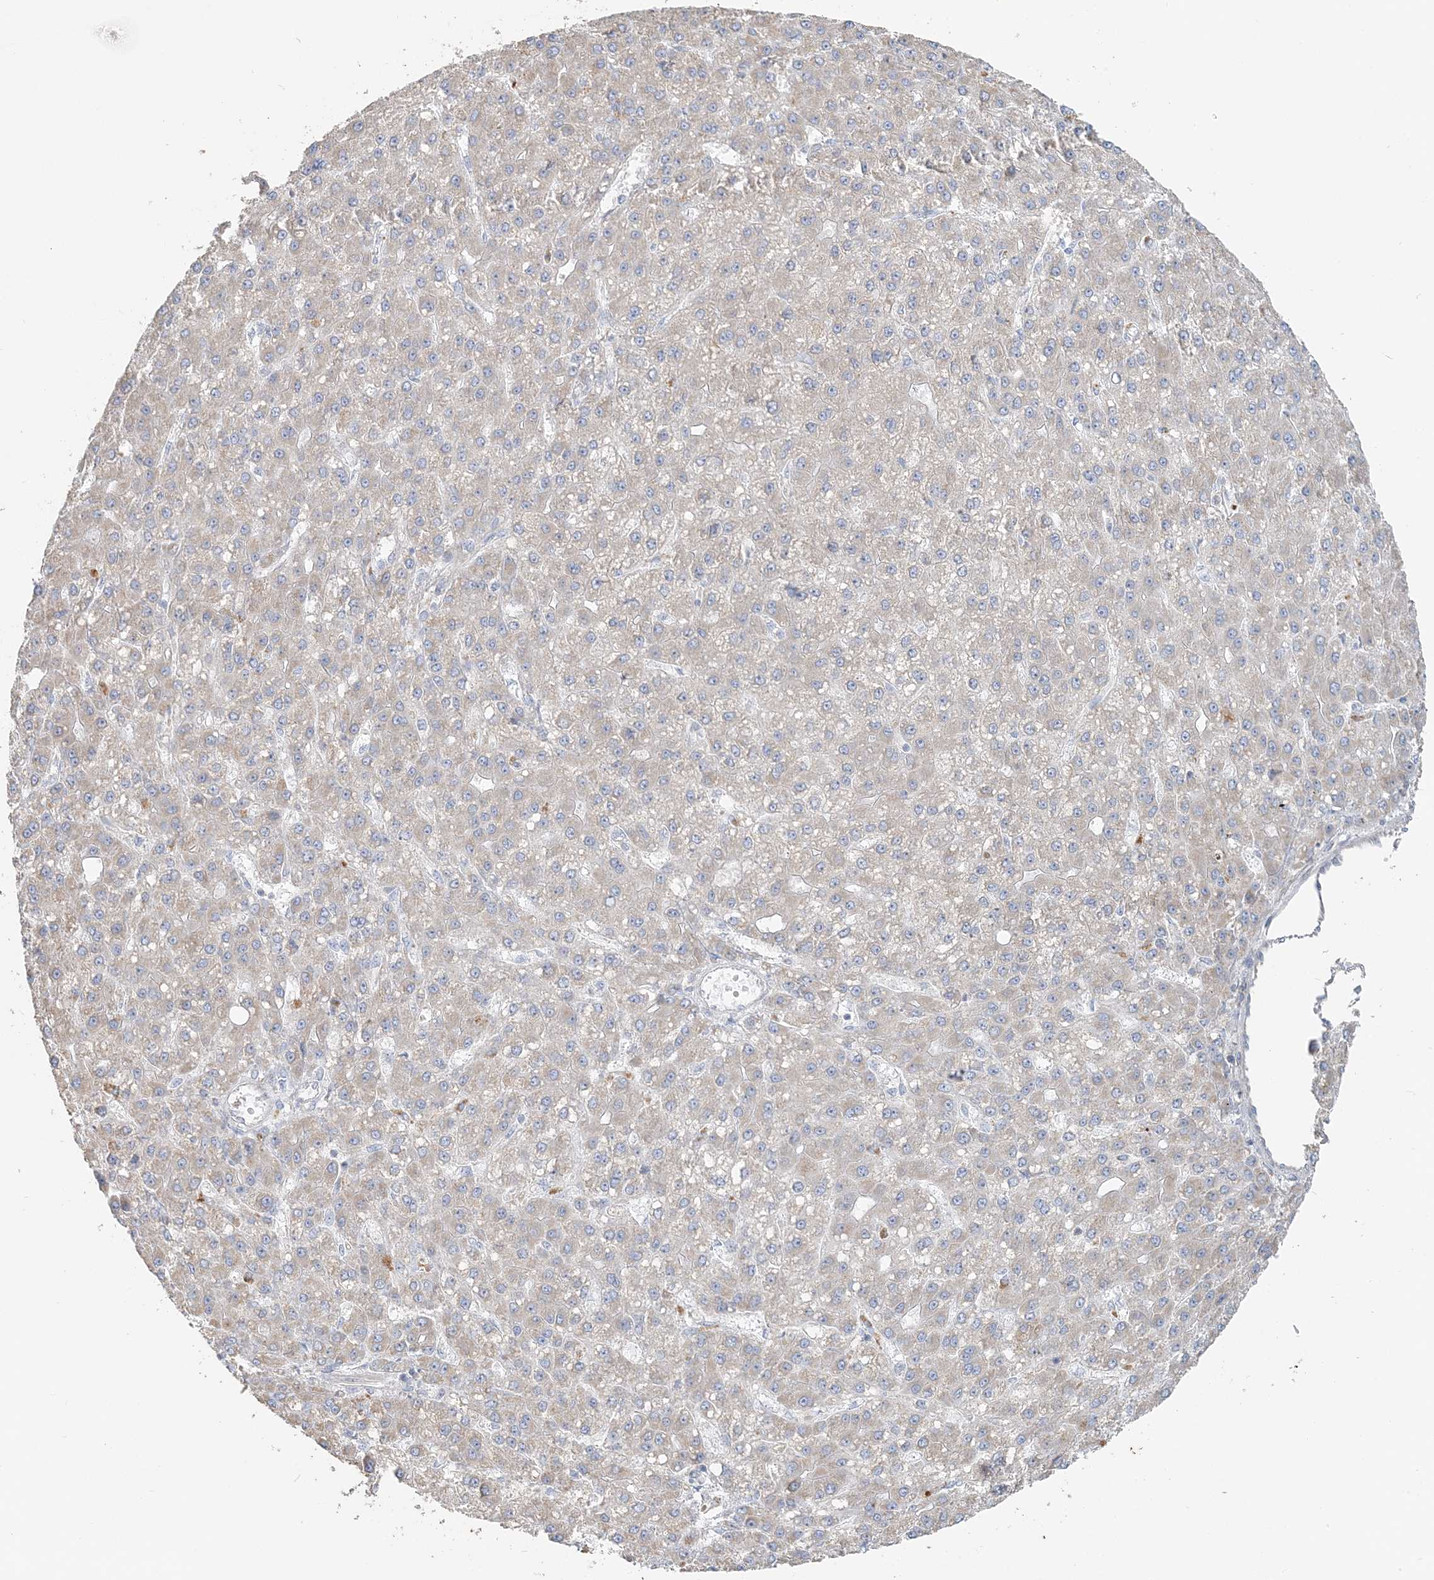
{"staining": {"intensity": "weak", "quantity": "<25%", "location": "cytoplasmic/membranous"}, "tissue": "liver cancer", "cell_type": "Tumor cells", "image_type": "cancer", "snomed": [{"axis": "morphology", "description": "Carcinoma, Hepatocellular, NOS"}, {"axis": "topography", "description": "Liver"}], "caption": "Tumor cells are negative for brown protein staining in liver cancer (hepatocellular carcinoma).", "gene": "TBC1D5", "patient": {"sex": "male", "age": 67}}